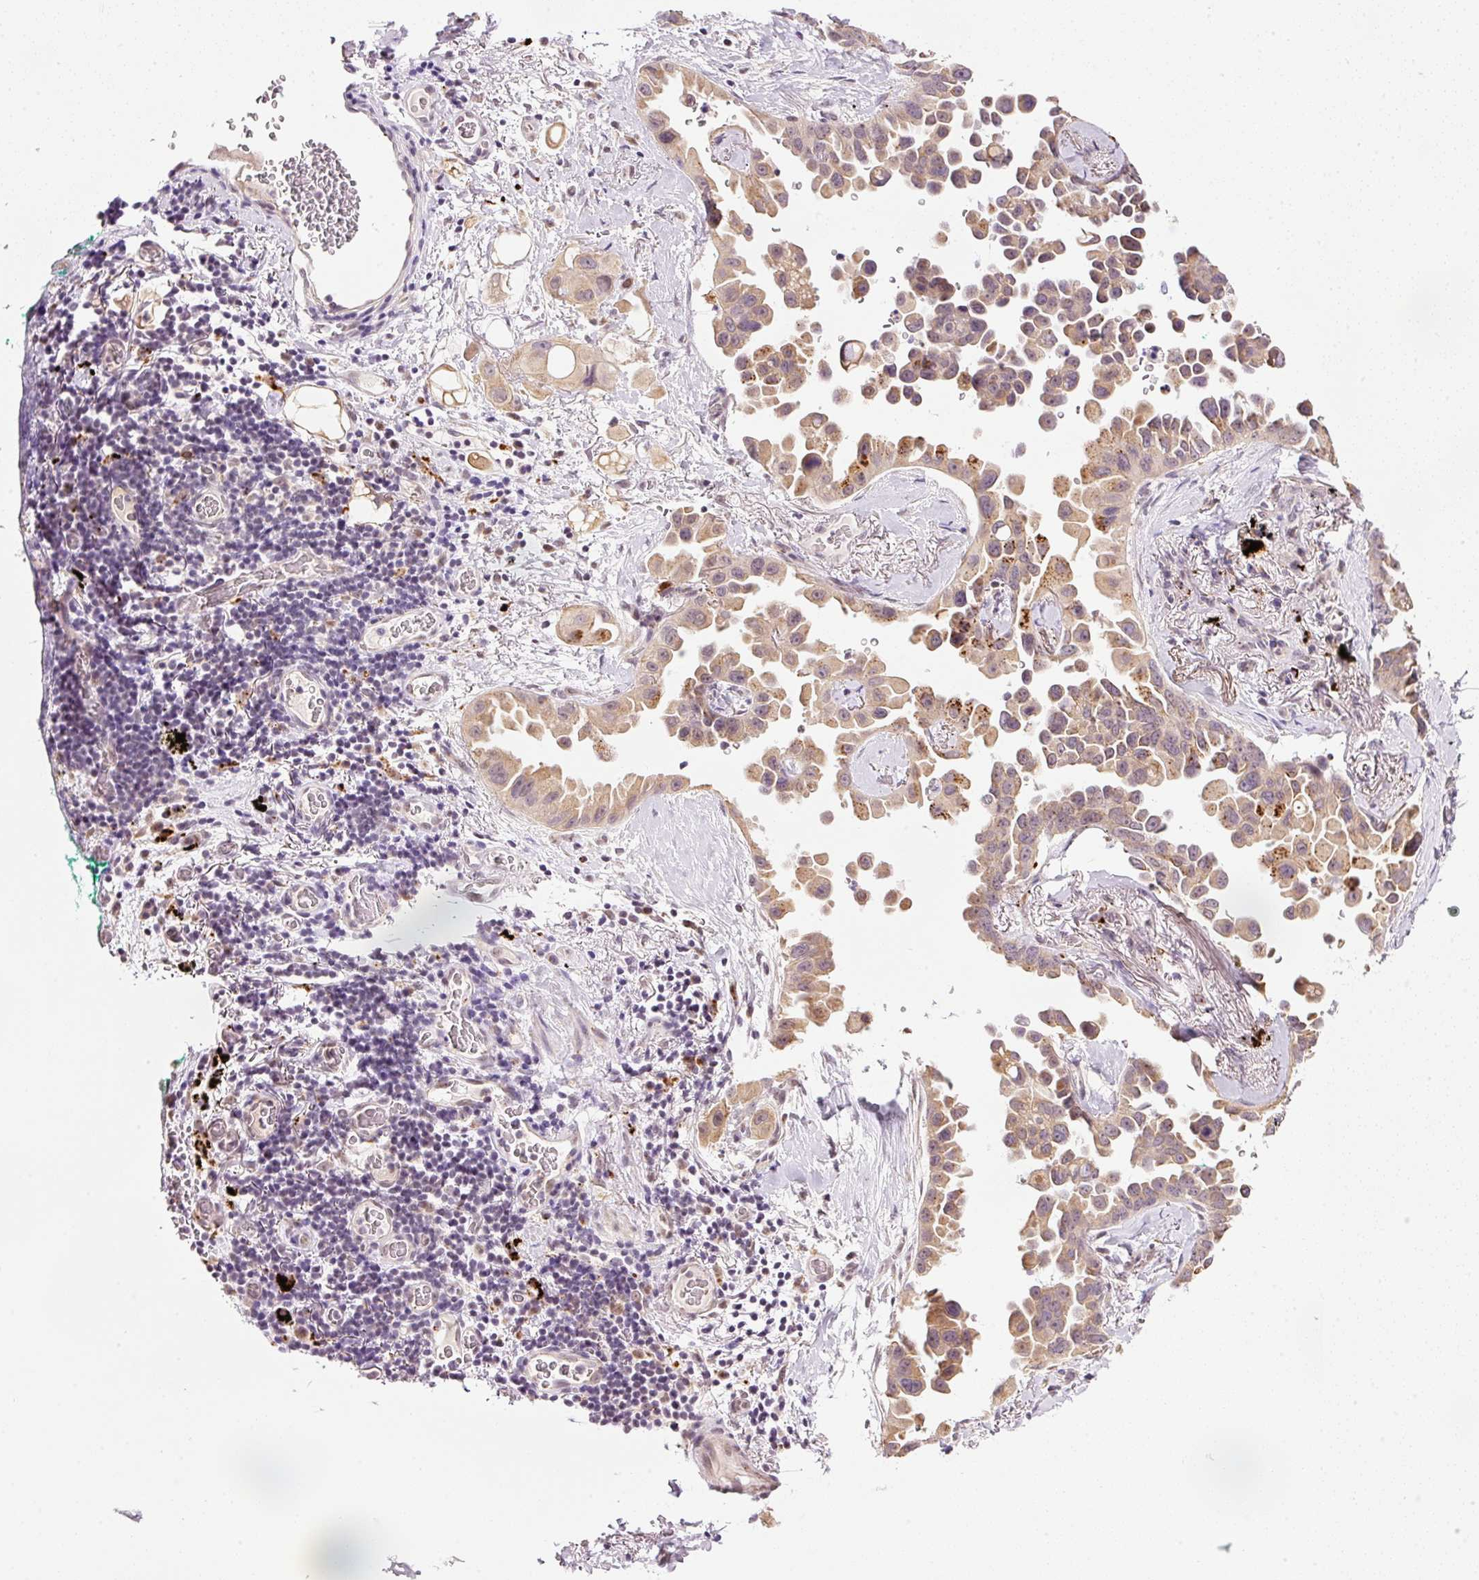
{"staining": {"intensity": "moderate", "quantity": "25%-75%", "location": "cytoplasmic/membranous"}, "tissue": "lung cancer", "cell_type": "Tumor cells", "image_type": "cancer", "snomed": [{"axis": "morphology", "description": "Adenocarcinoma, NOS"}, {"axis": "topography", "description": "Lung"}], "caption": "Approximately 25%-75% of tumor cells in adenocarcinoma (lung) exhibit moderate cytoplasmic/membranous protein positivity as visualized by brown immunohistochemical staining.", "gene": "ZNF639", "patient": {"sex": "female", "age": 67}}